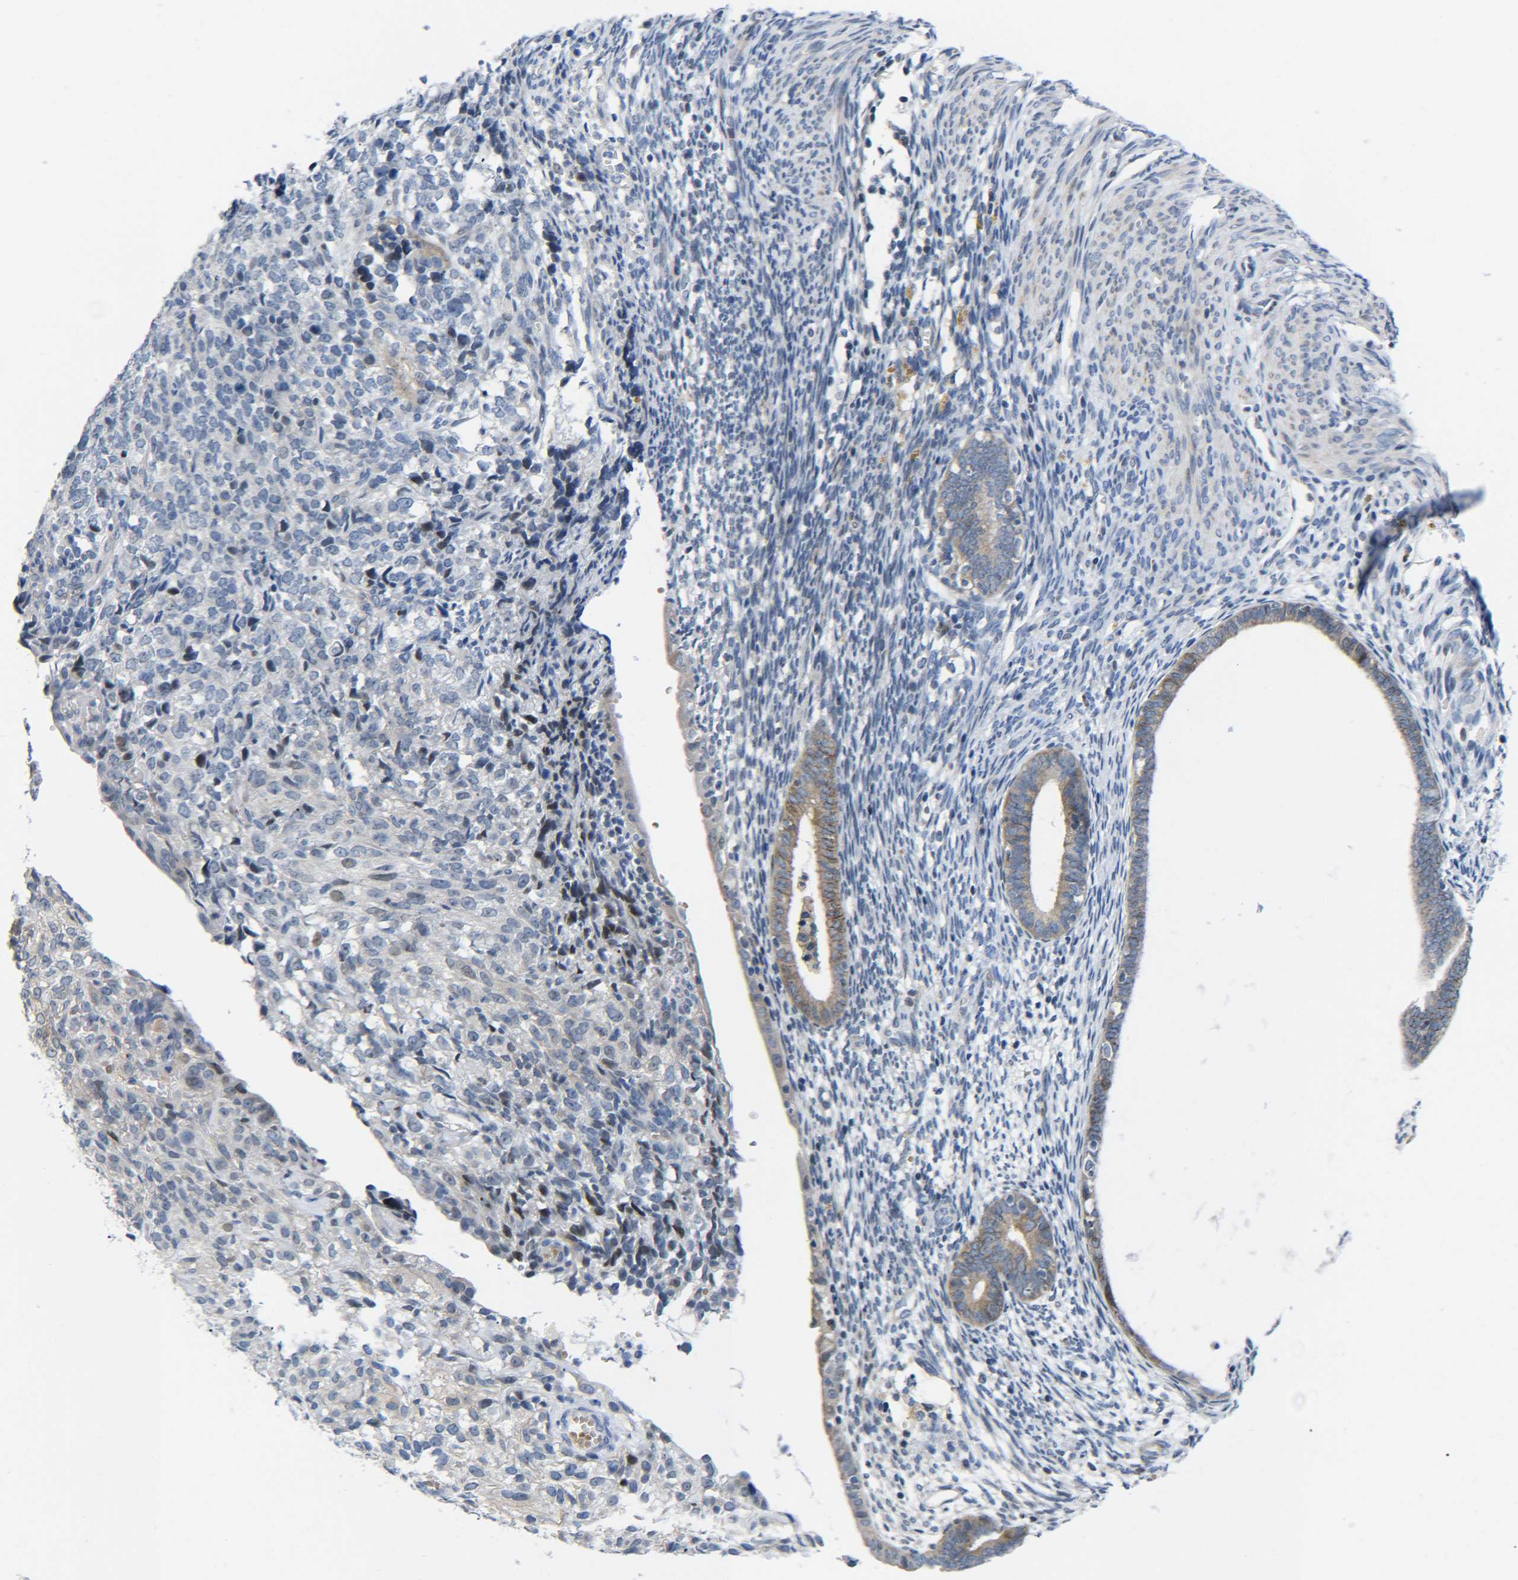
{"staining": {"intensity": "negative", "quantity": "none", "location": "none"}, "tissue": "endometrium", "cell_type": "Cells in endometrial stroma", "image_type": "normal", "snomed": [{"axis": "morphology", "description": "Normal tissue, NOS"}, {"axis": "morphology", "description": "Adenocarcinoma, NOS"}, {"axis": "topography", "description": "Endometrium"}, {"axis": "topography", "description": "Ovary"}], "caption": "This histopathology image is of unremarkable endometrium stained with IHC to label a protein in brown with the nuclei are counter-stained blue. There is no positivity in cells in endometrial stroma.", "gene": "CMTM1", "patient": {"sex": "female", "age": 68}}